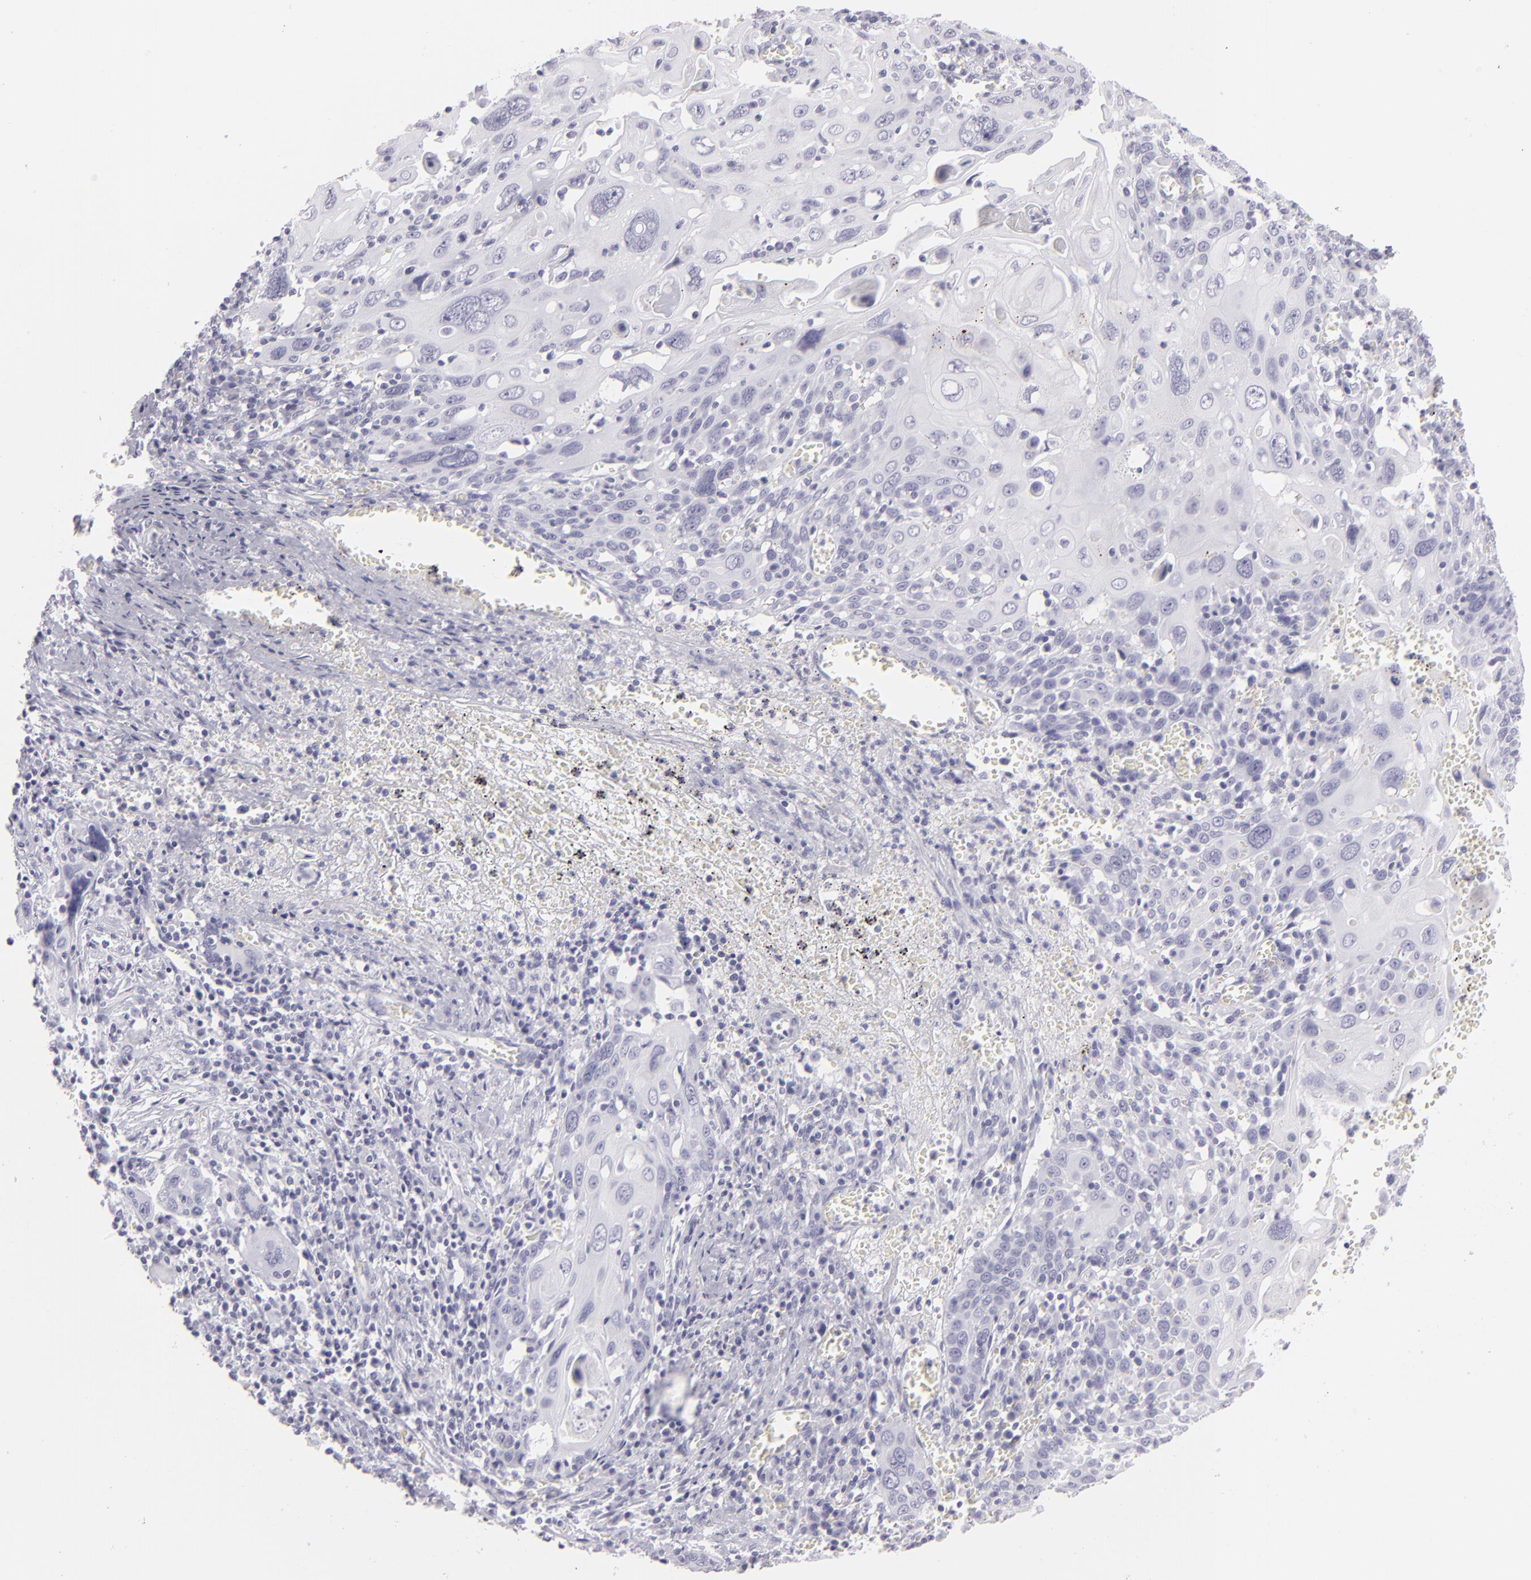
{"staining": {"intensity": "negative", "quantity": "none", "location": "none"}, "tissue": "cervical cancer", "cell_type": "Tumor cells", "image_type": "cancer", "snomed": [{"axis": "morphology", "description": "Squamous cell carcinoma, NOS"}, {"axis": "topography", "description": "Cervix"}], "caption": "IHC micrograph of neoplastic tissue: cervical cancer (squamous cell carcinoma) stained with DAB (3,3'-diaminobenzidine) exhibits no significant protein staining in tumor cells.", "gene": "FLG", "patient": {"sex": "female", "age": 54}}